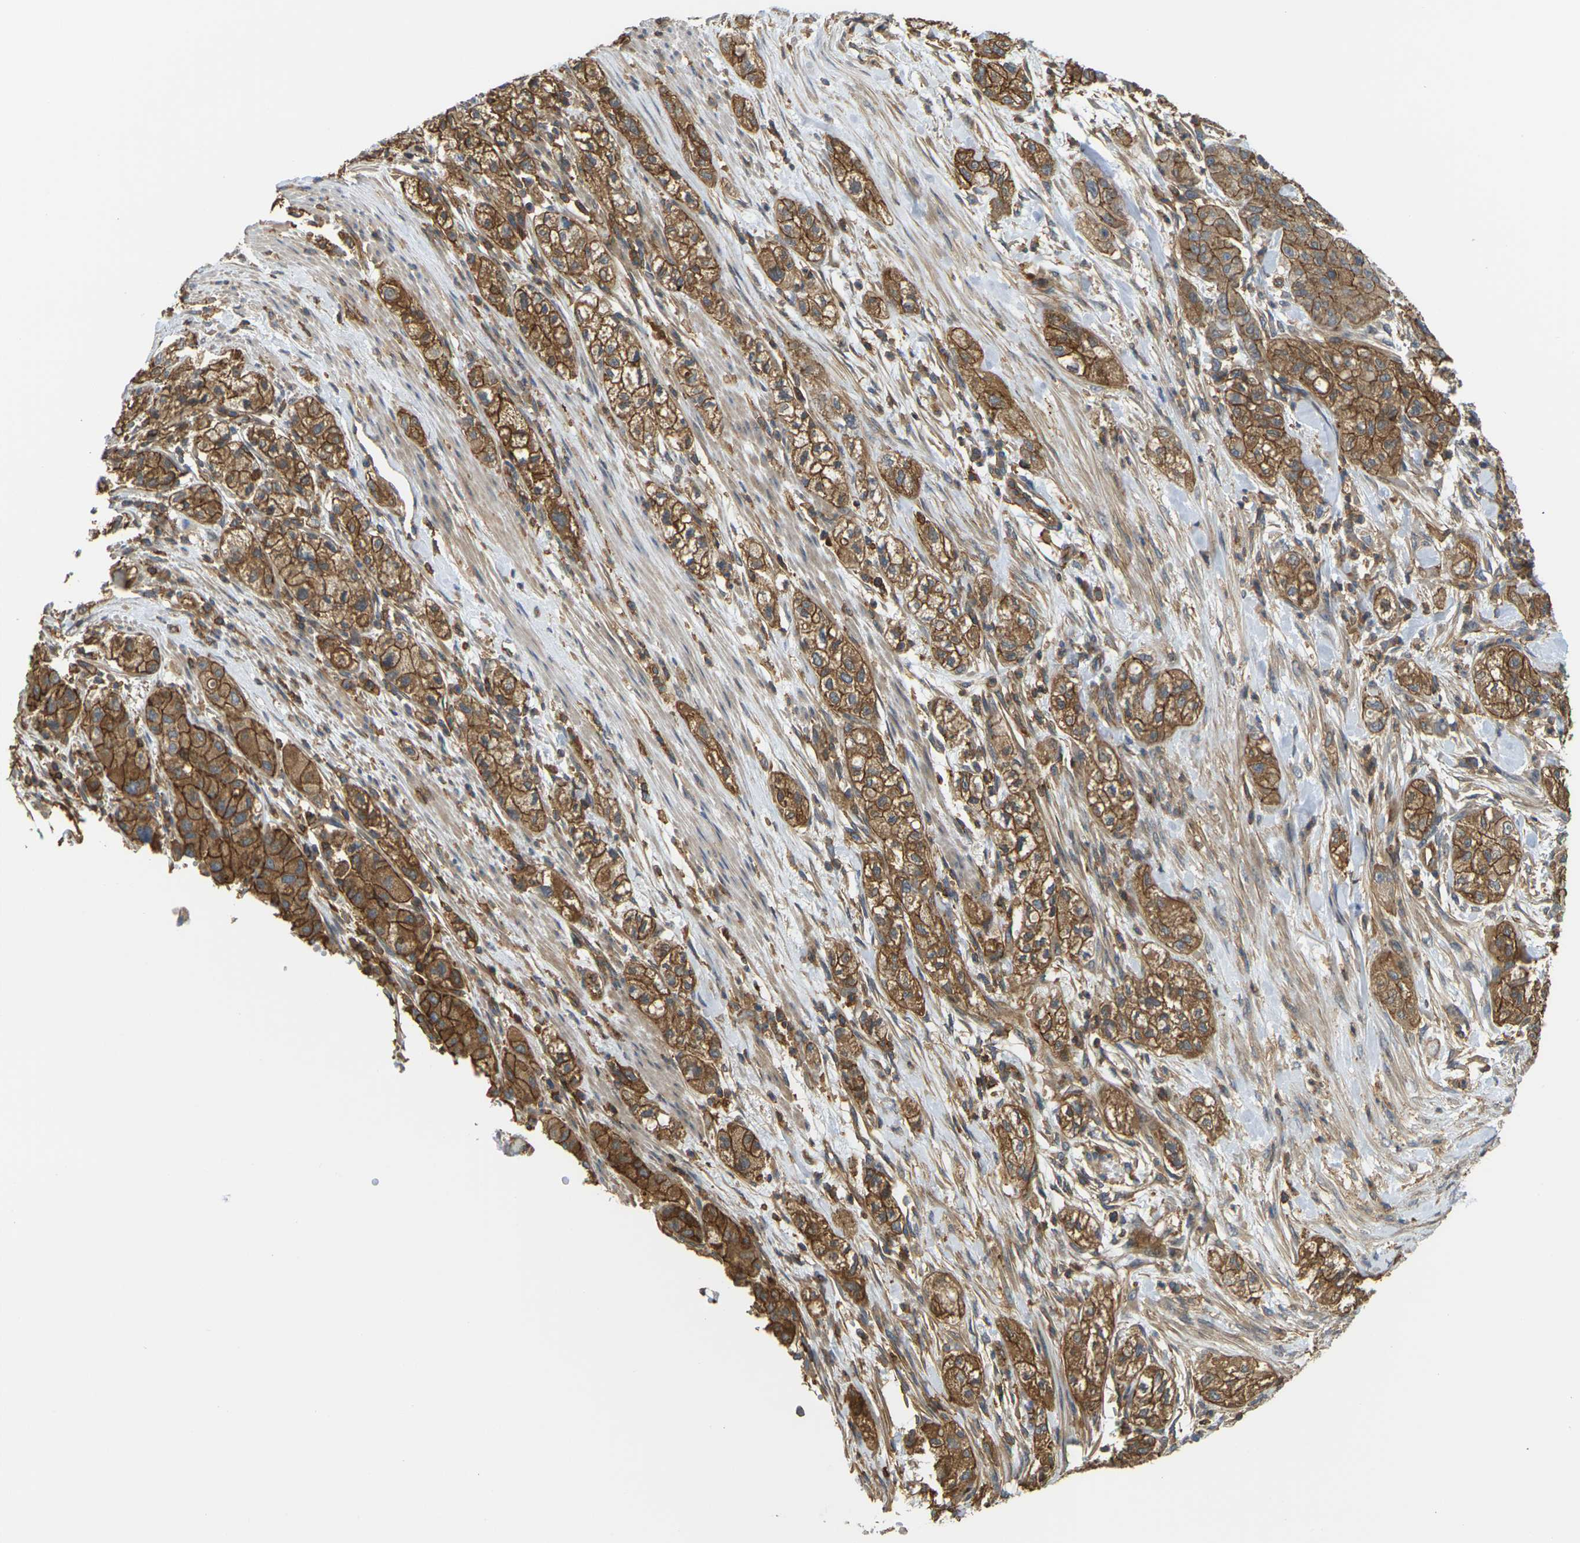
{"staining": {"intensity": "moderate", "quantity": ">75%", "location": "cytoplasmic/membranous"}, "tissue": "pancreatic cancer", "cell_type": "Tumor cells", "image_type": "cancer", "snomed": [{"axis": "morphology", "description": "Adenocarcinoma, NOS"}, {"axis": "topography", "description": "Pancreas"}], "caption": "A brown stain highlights moderate cytoplasmic/membranous staining of a protein in human adenocarcinoma (pancreatic) tumor cells. The staining was performed using DAB (3,3'-diaminobenzidine), with brown indicating positive protein expression. Nuclei are stained blue with hematoxylin.", "gene": "IQGAP1", "patient": {"sex": "female", "age": 78}}